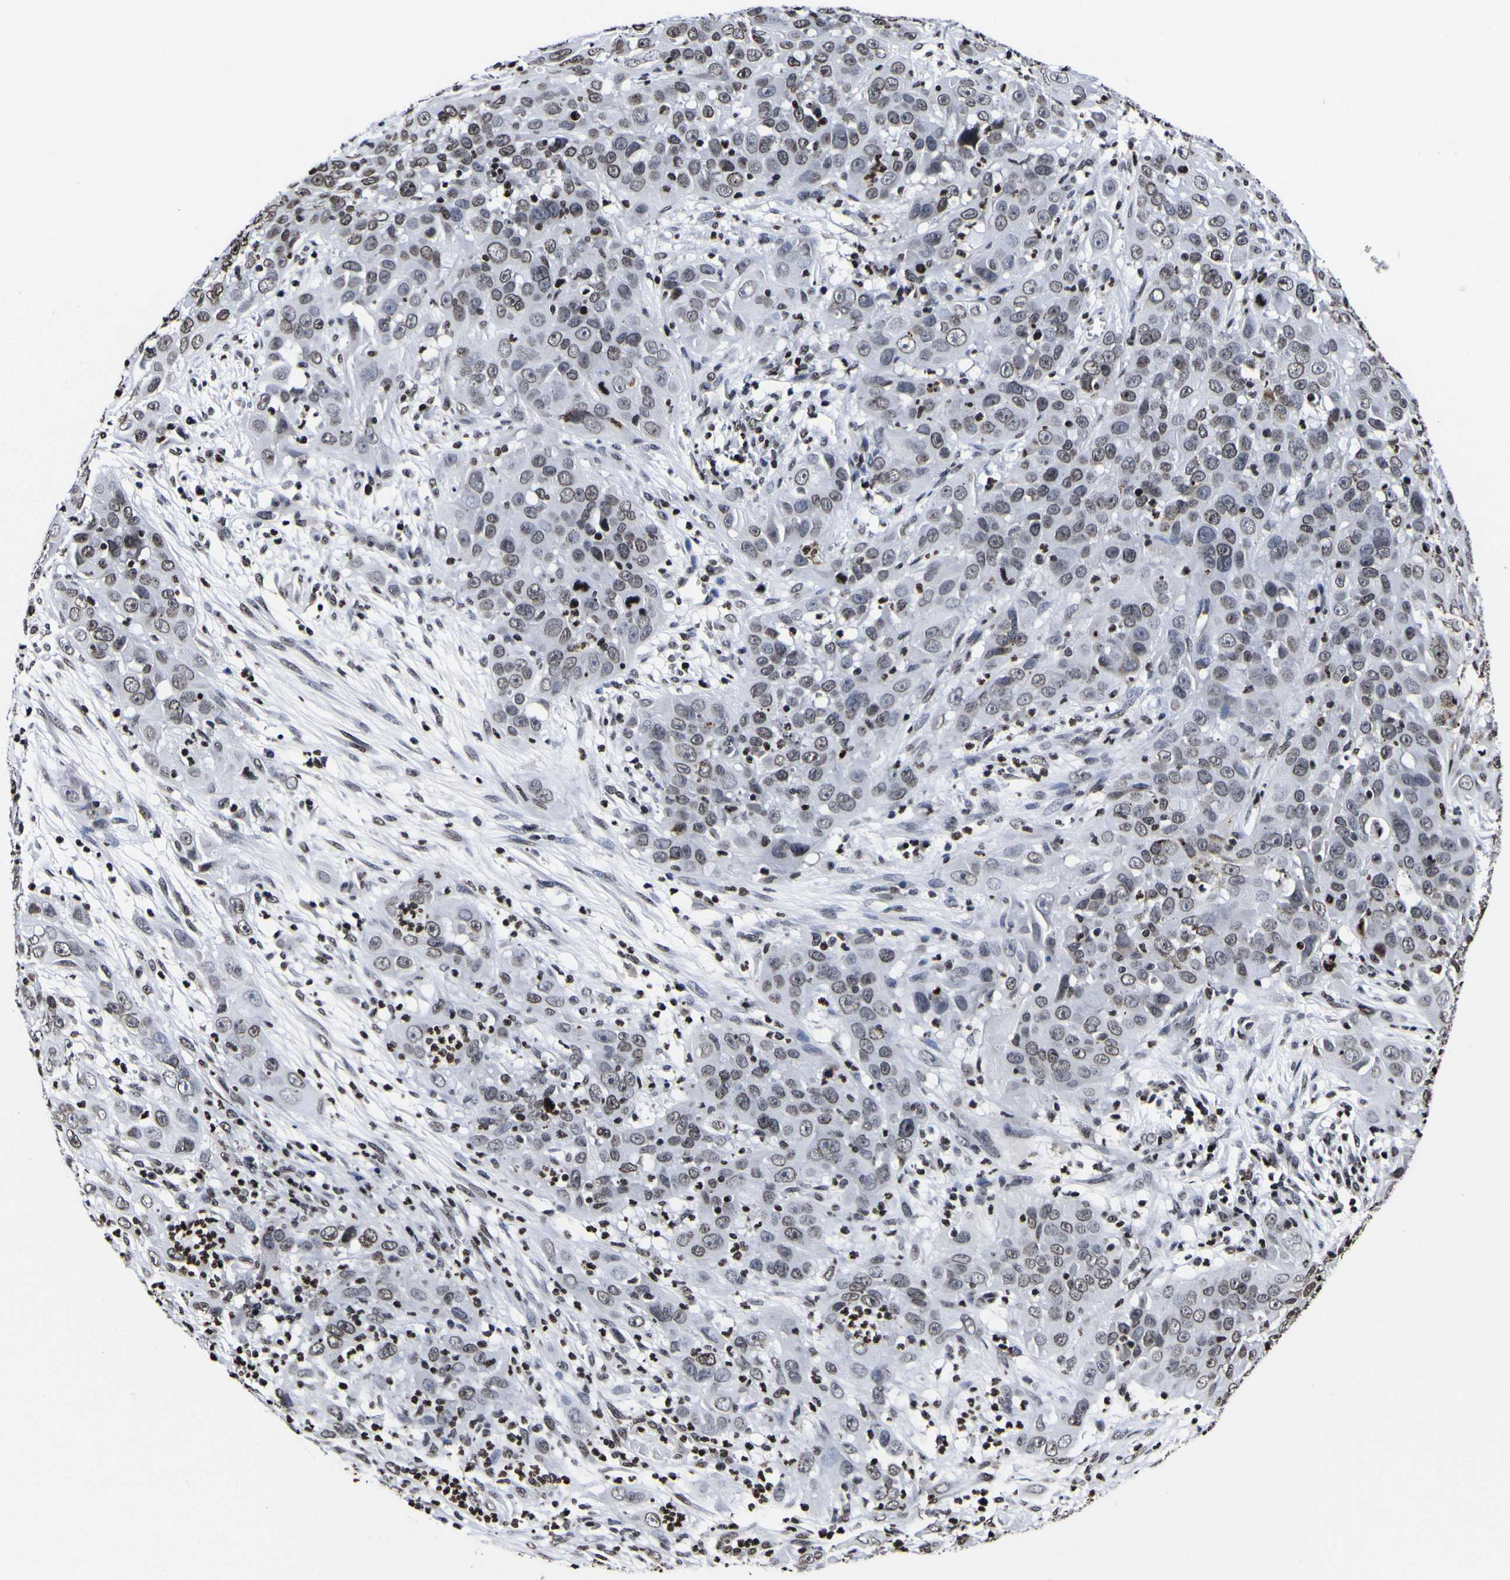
{"staining": {"intensity": "moderate", "quantity": "25%-75%", "location": "nuclear"}, "tissue": "cervical cancer", "cell_type": "Tumor cells", "image_type": "cancer", "snomed": [{"axis": "morphology", "description": "Squamous cell carcinoma, NOS"}, {"axis": "topography", "description": "Cervix"}], "caption": "A high-resolution image shows immunohistochemistry staining of cervical cancer (squamous cell carcinoma), which shows moderate nuclear expression in about 25%-75% of tumor cells.", "gene": "PIAS1", "patient": {"sex": "female", "age": 32}}